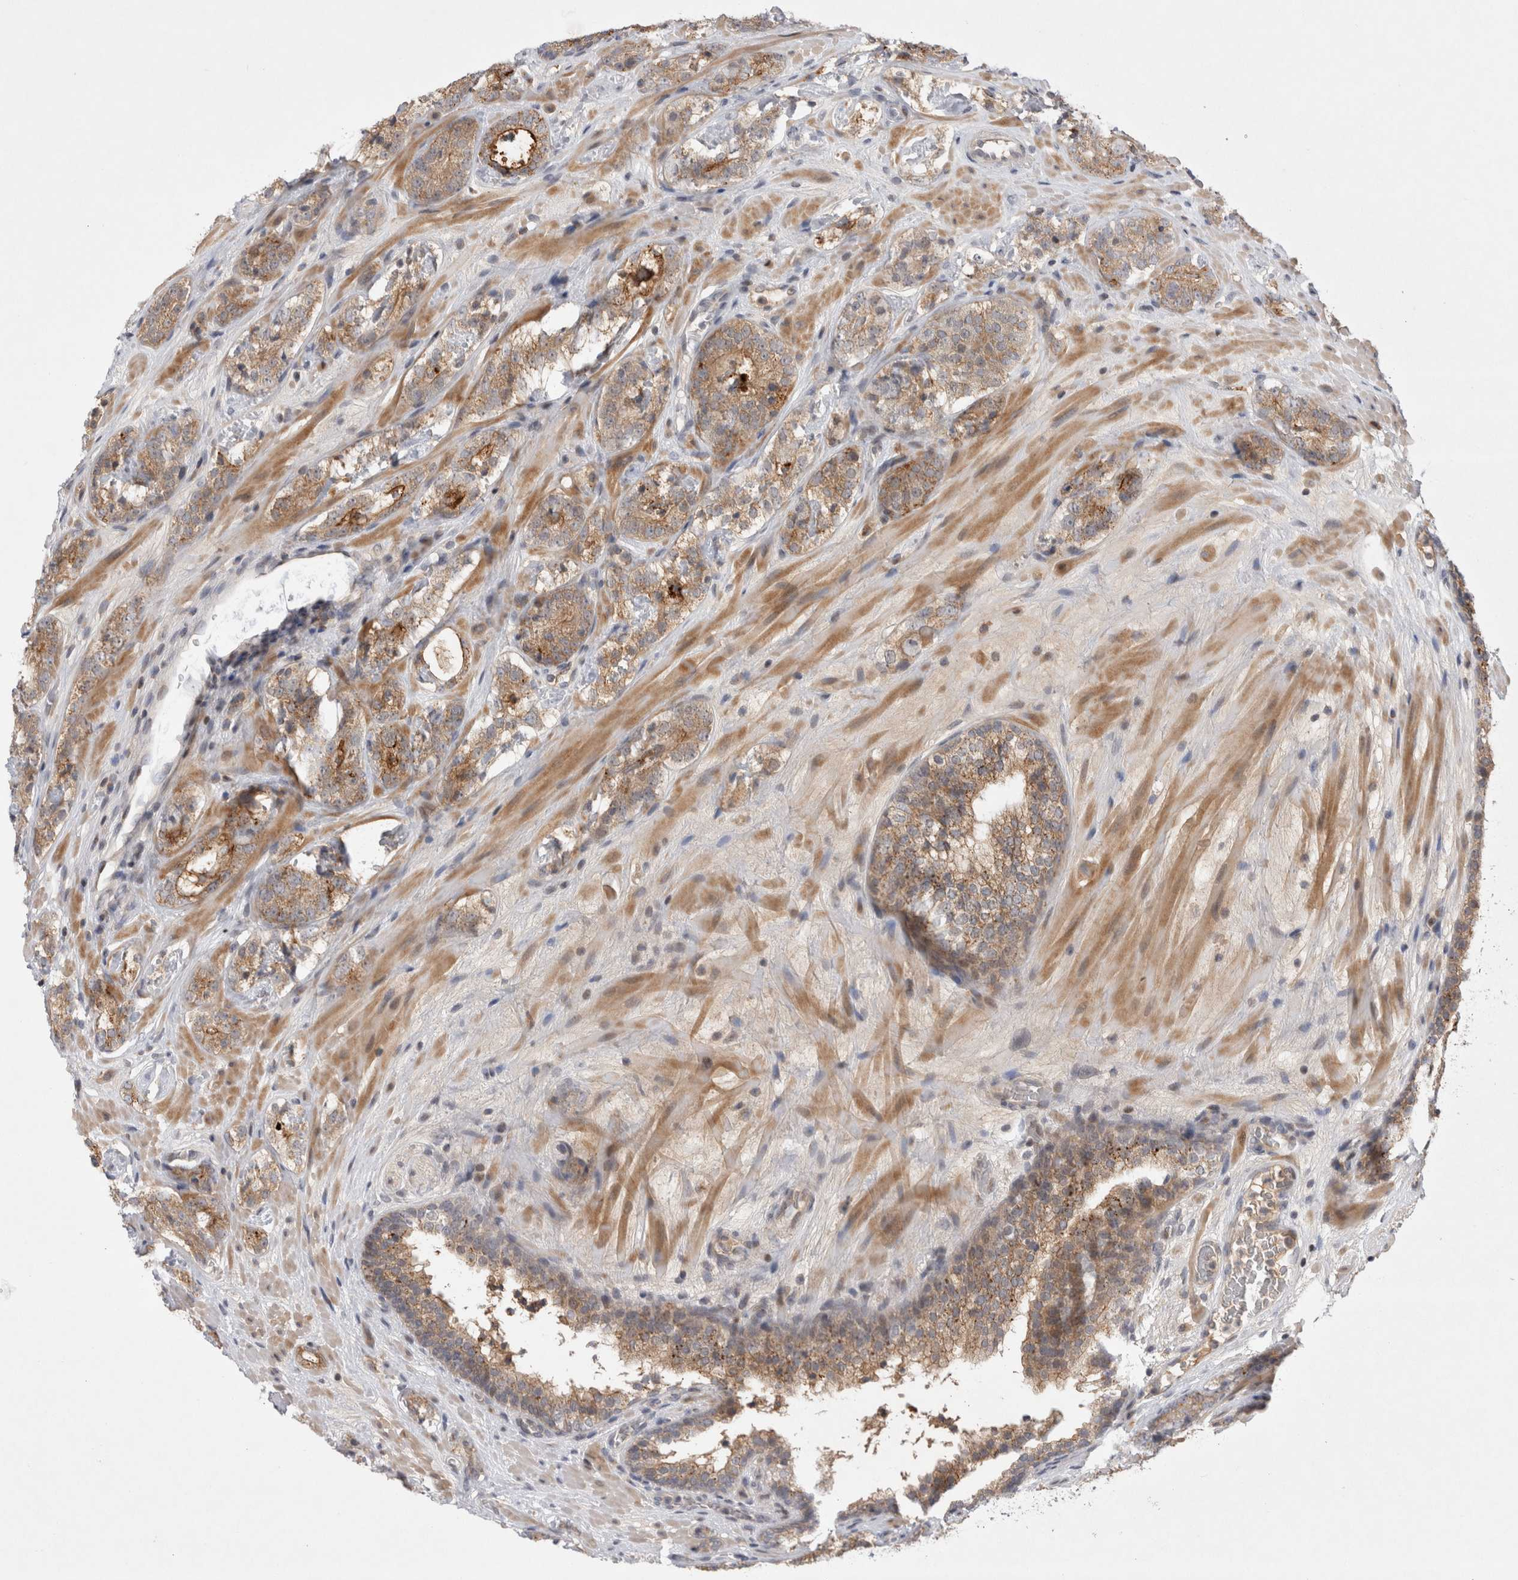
{"staining": {"intensity": "weak", "quantity": ">75%", "location": "cytoplasmic/membranous"}, "tissue": "prostate cancer", "cell_type": "Tumor cells", "image_type": "cancer", "snomed": [{"axis": "morphology", "description": "Adenocarcinoma, High grade"}, {"axis": "topography", "description": "Prostate"}], "caption": "A brown stain shows weak cytoplasmic/membranous staining of a protein in human prostate cancer (high-grade adenocarcinoma) tumor cells. Using DAB (brown) and hematoxylin (blue) stains, captured at high magnification using brightfield microscopy.", "gene": "PLEKHM1", "patient": {"sex": "male", "age": 56}}